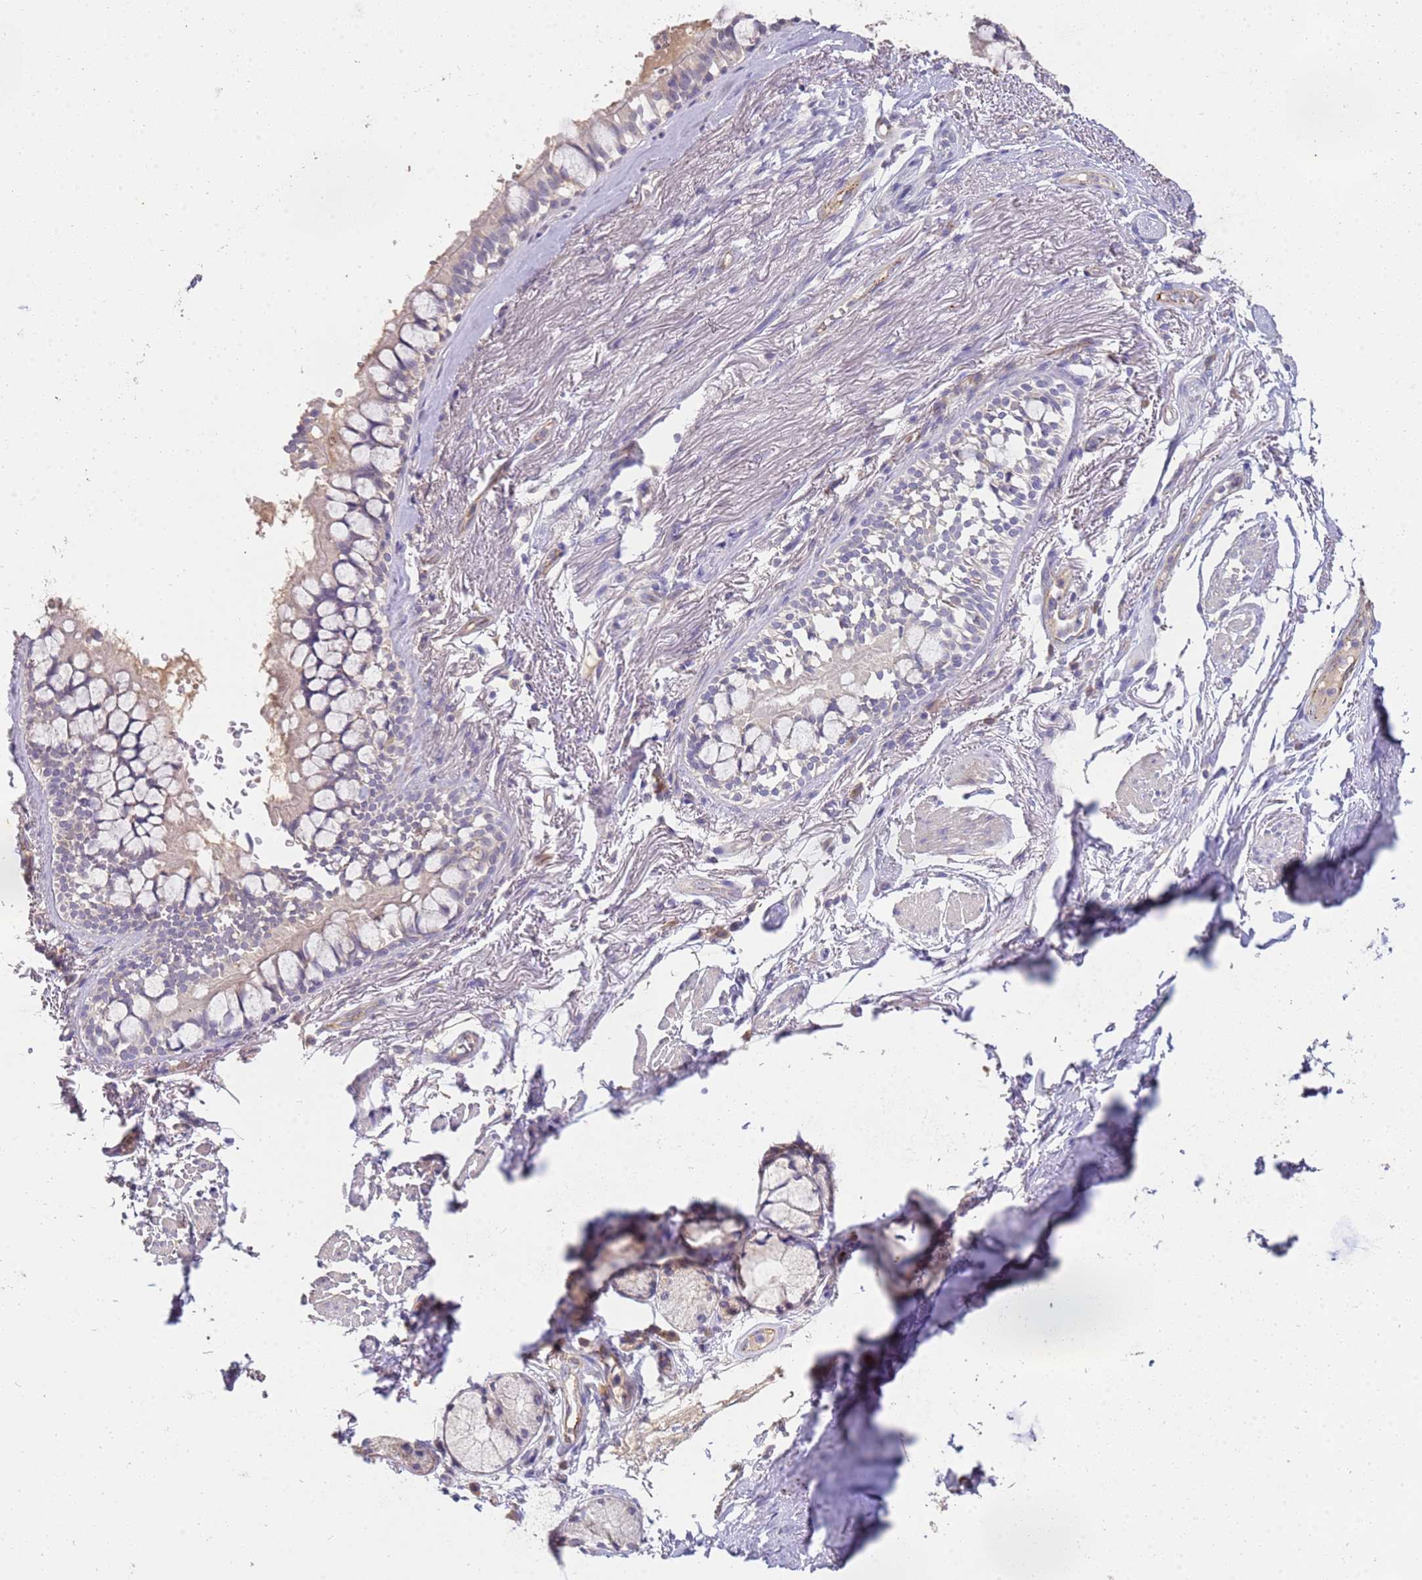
{"staining": {"intensity": "weak", "quantity": "25%-75%", "location": "cytoplasmic/membranous"}, "tissue": "bronchus", "cell_type": "Respiratory epithelial cells", "image_type": "normal", "snomed": [{"axis": "morphology", "description": "Normal tissue, NOS"}, {"axis": "topography", "description": "Bronchus"}], "caption": "This is a histology image of immunohistochemistry staining of unremarkable bronchus, which shows weak staining in the cytoplasmic/membranous of respiratory epithelial cells.", "gene": "NMUR2", "patient": {"sex": "male", "age": 70}}